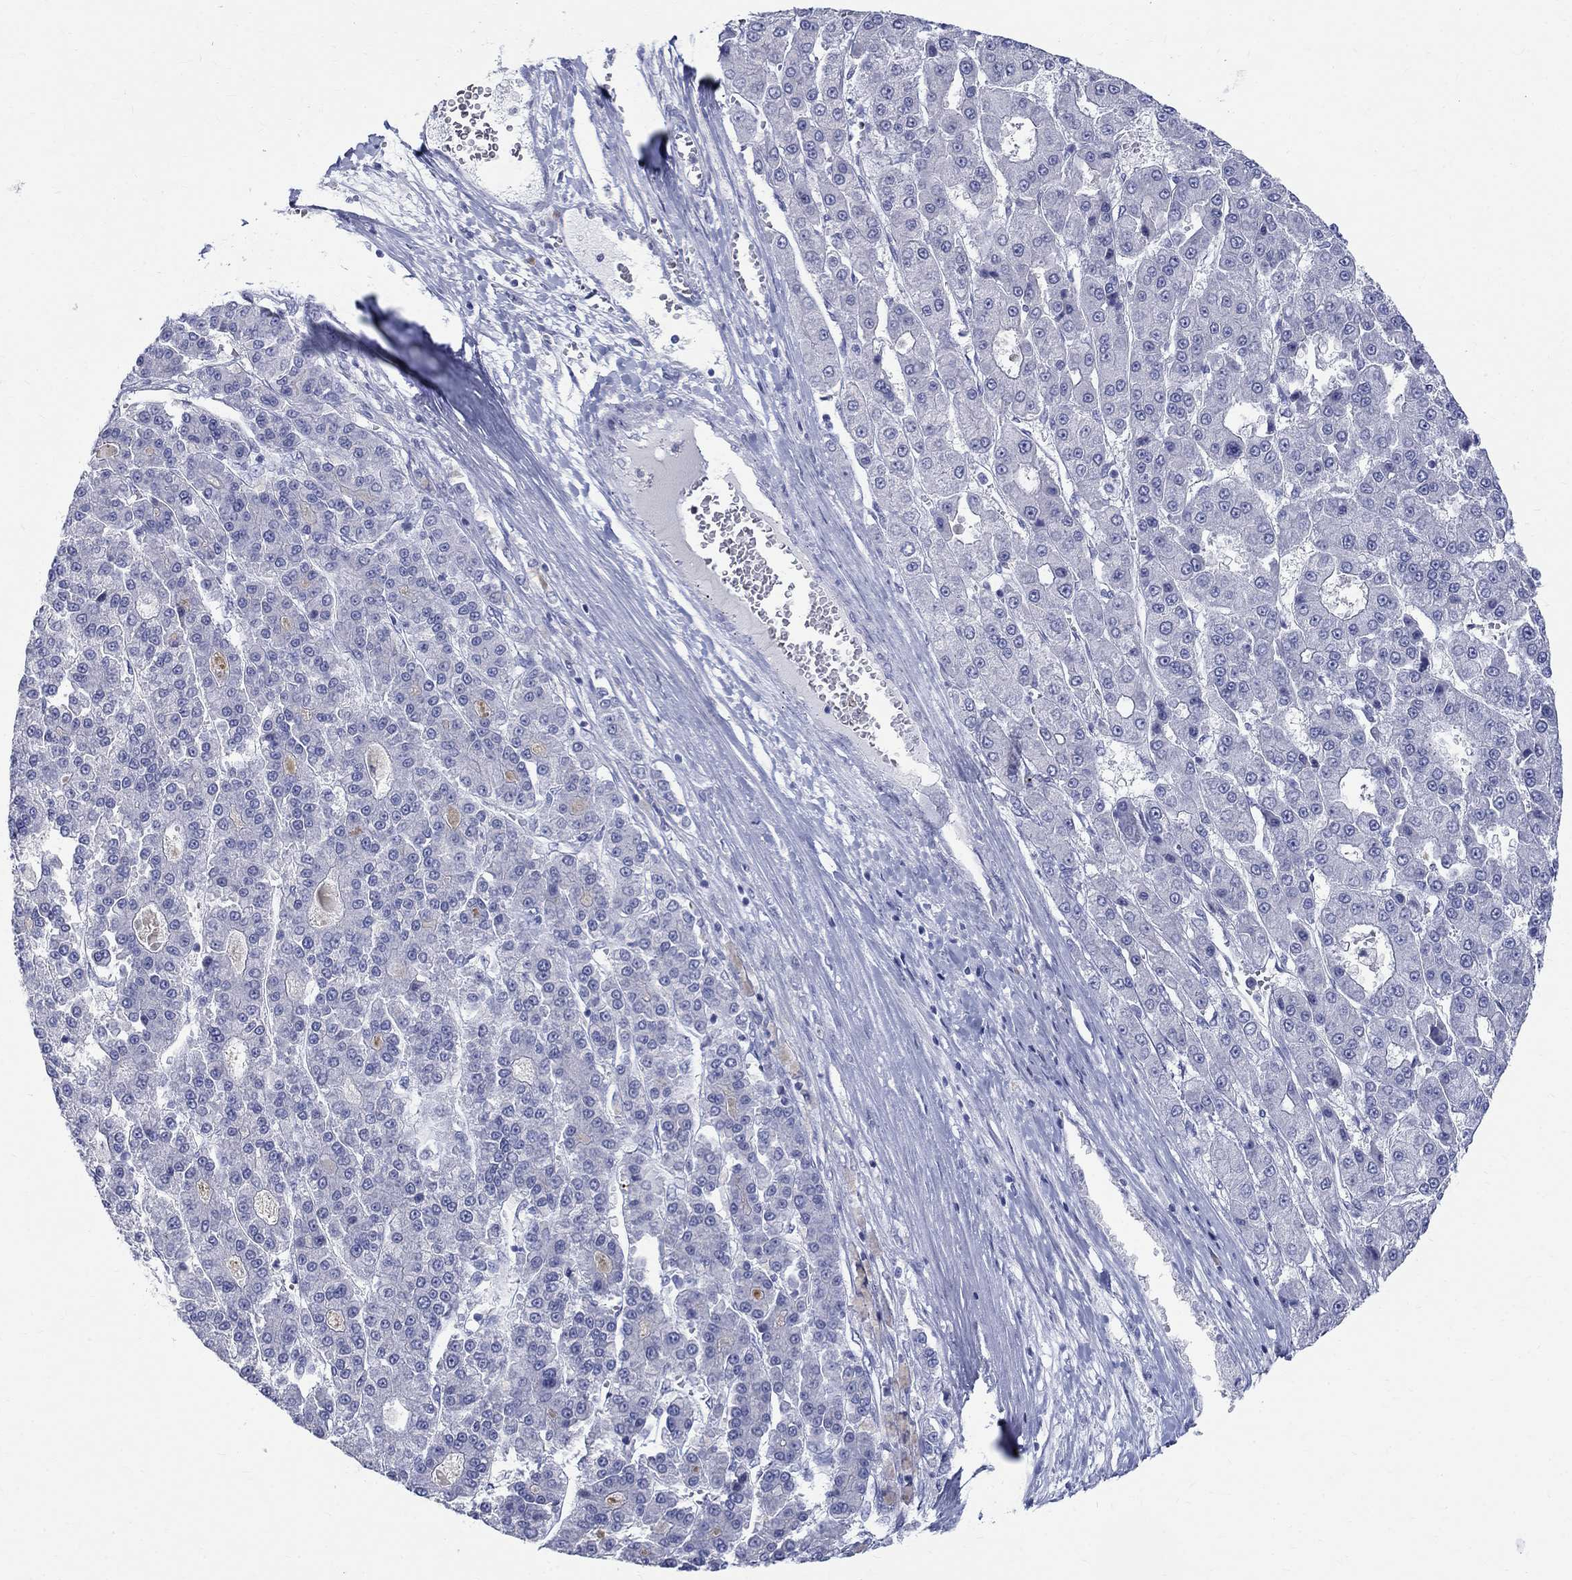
{"staining": {"intensity": "negative", "quantity": "none", "location": "none"}, "tissue": "liver cancer", "cell_type": "Tumor cells", "image_type": "cancer", "snomed": [{"axis": "morphology", "description": "Carcinoma, Hepatocellular, NOS"}, {"axis": "topography", "description": "Liver"}], "caption": "This is an immunohistochemistry photomicrograph of human liver cancer (hepatocellular carcinoma). There is no staining in tumor cells.", "gene": "MAGEB6", "patient": {"sex": "male", "age": 70}}